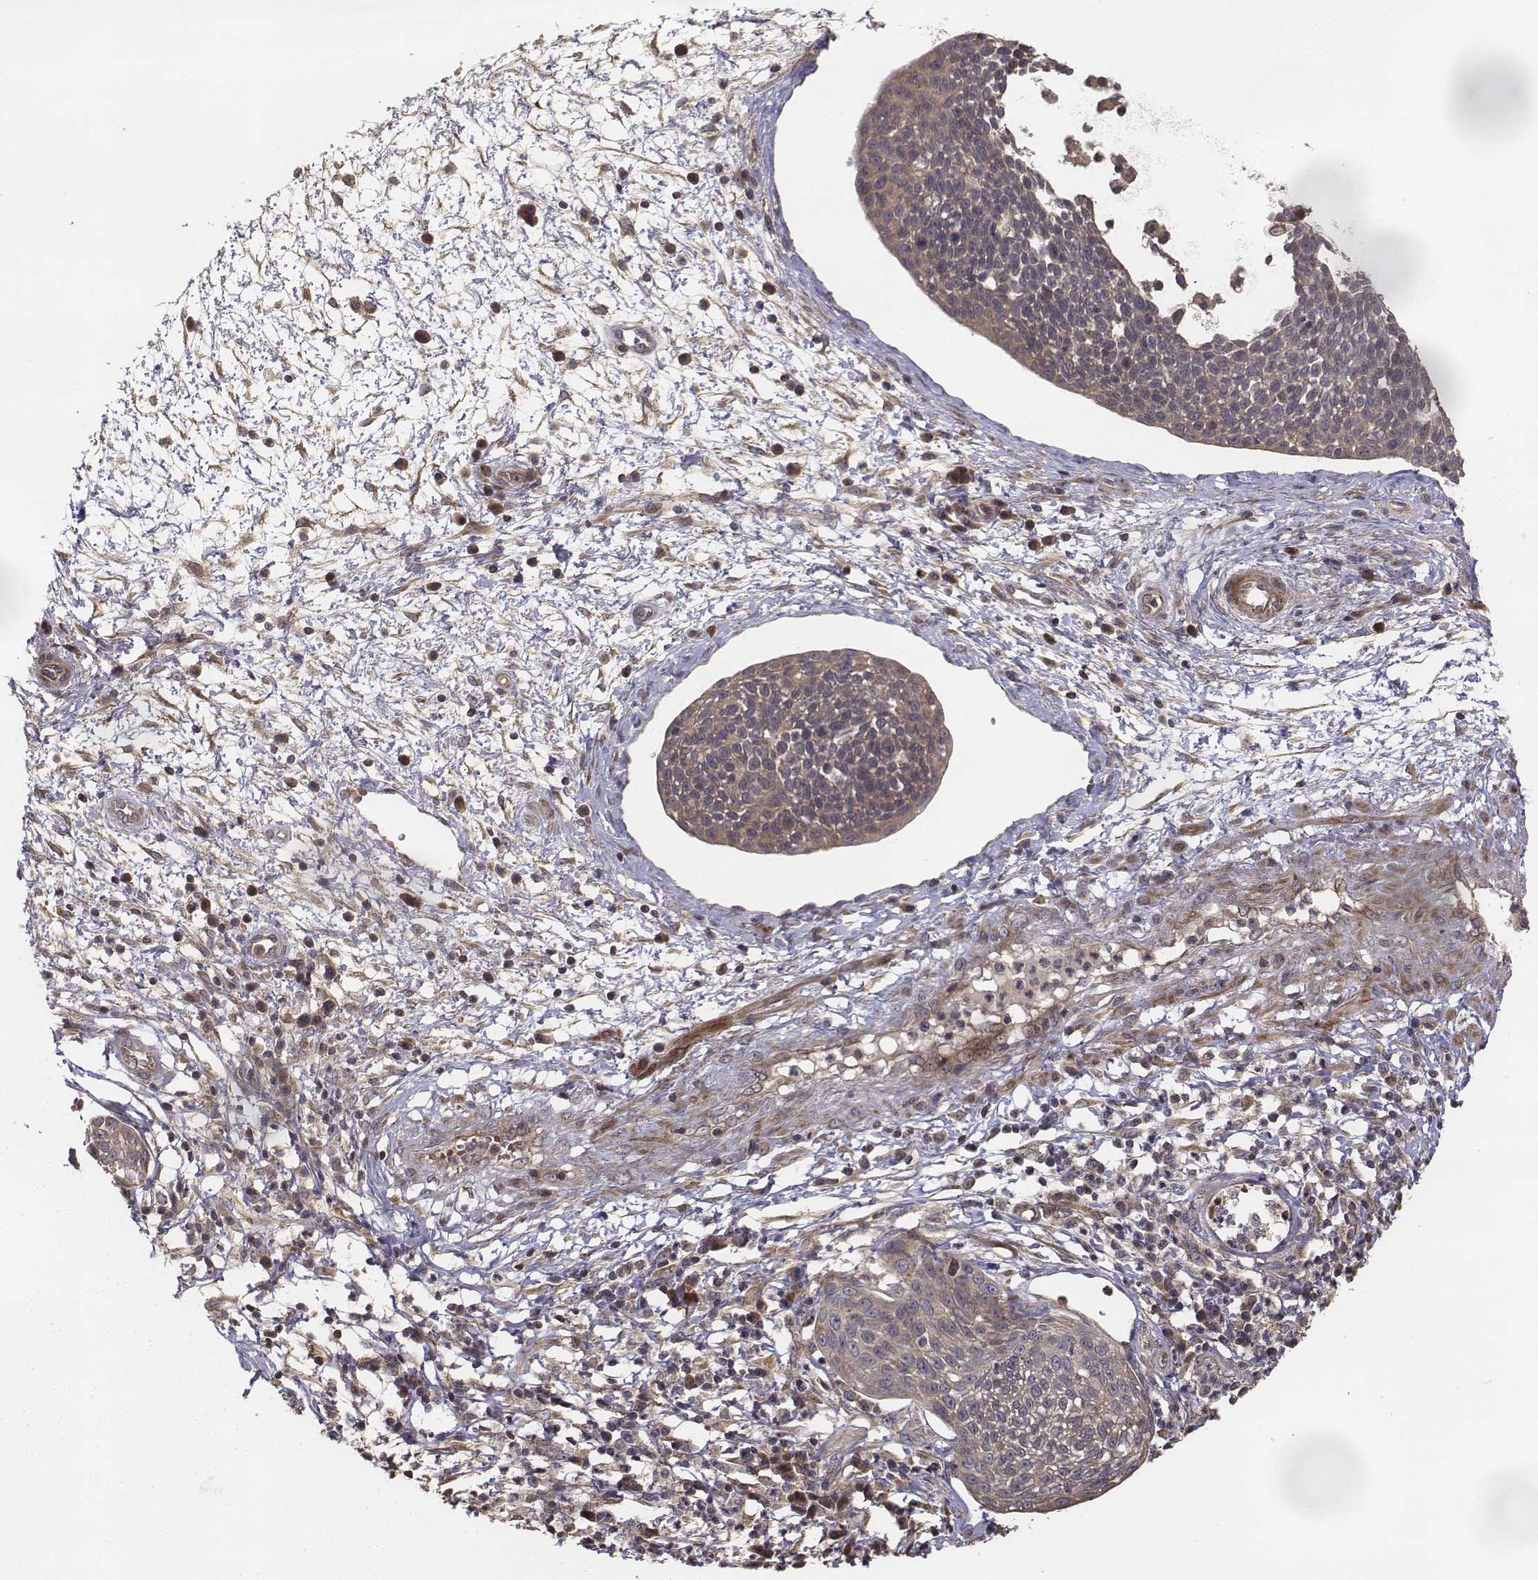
{"staining": {"intensity": "weak", "quantity": "25%-75%", "location": "cytoplasmic/membranous"}, "tissue": "cervical cancer", "cell_type": "Tumor cells", "image_type": "cancer", "snomed": [{"axis": "morphology", "description": "Squamous cell carcinoma, NOS"}, {"axis": "topography", "description": "Cervix"}], "caption": "Squamous cell carcinoma (cervical) stained with DAB (3,3'-diaminobenzidine) immunohistochemistry shows low levels of weak cytoplasmic/membranous expression in approximately 25%-75% of tumor cells.", "gene": "FBXO21", "patient": {"sex": "female", "age": 34}}